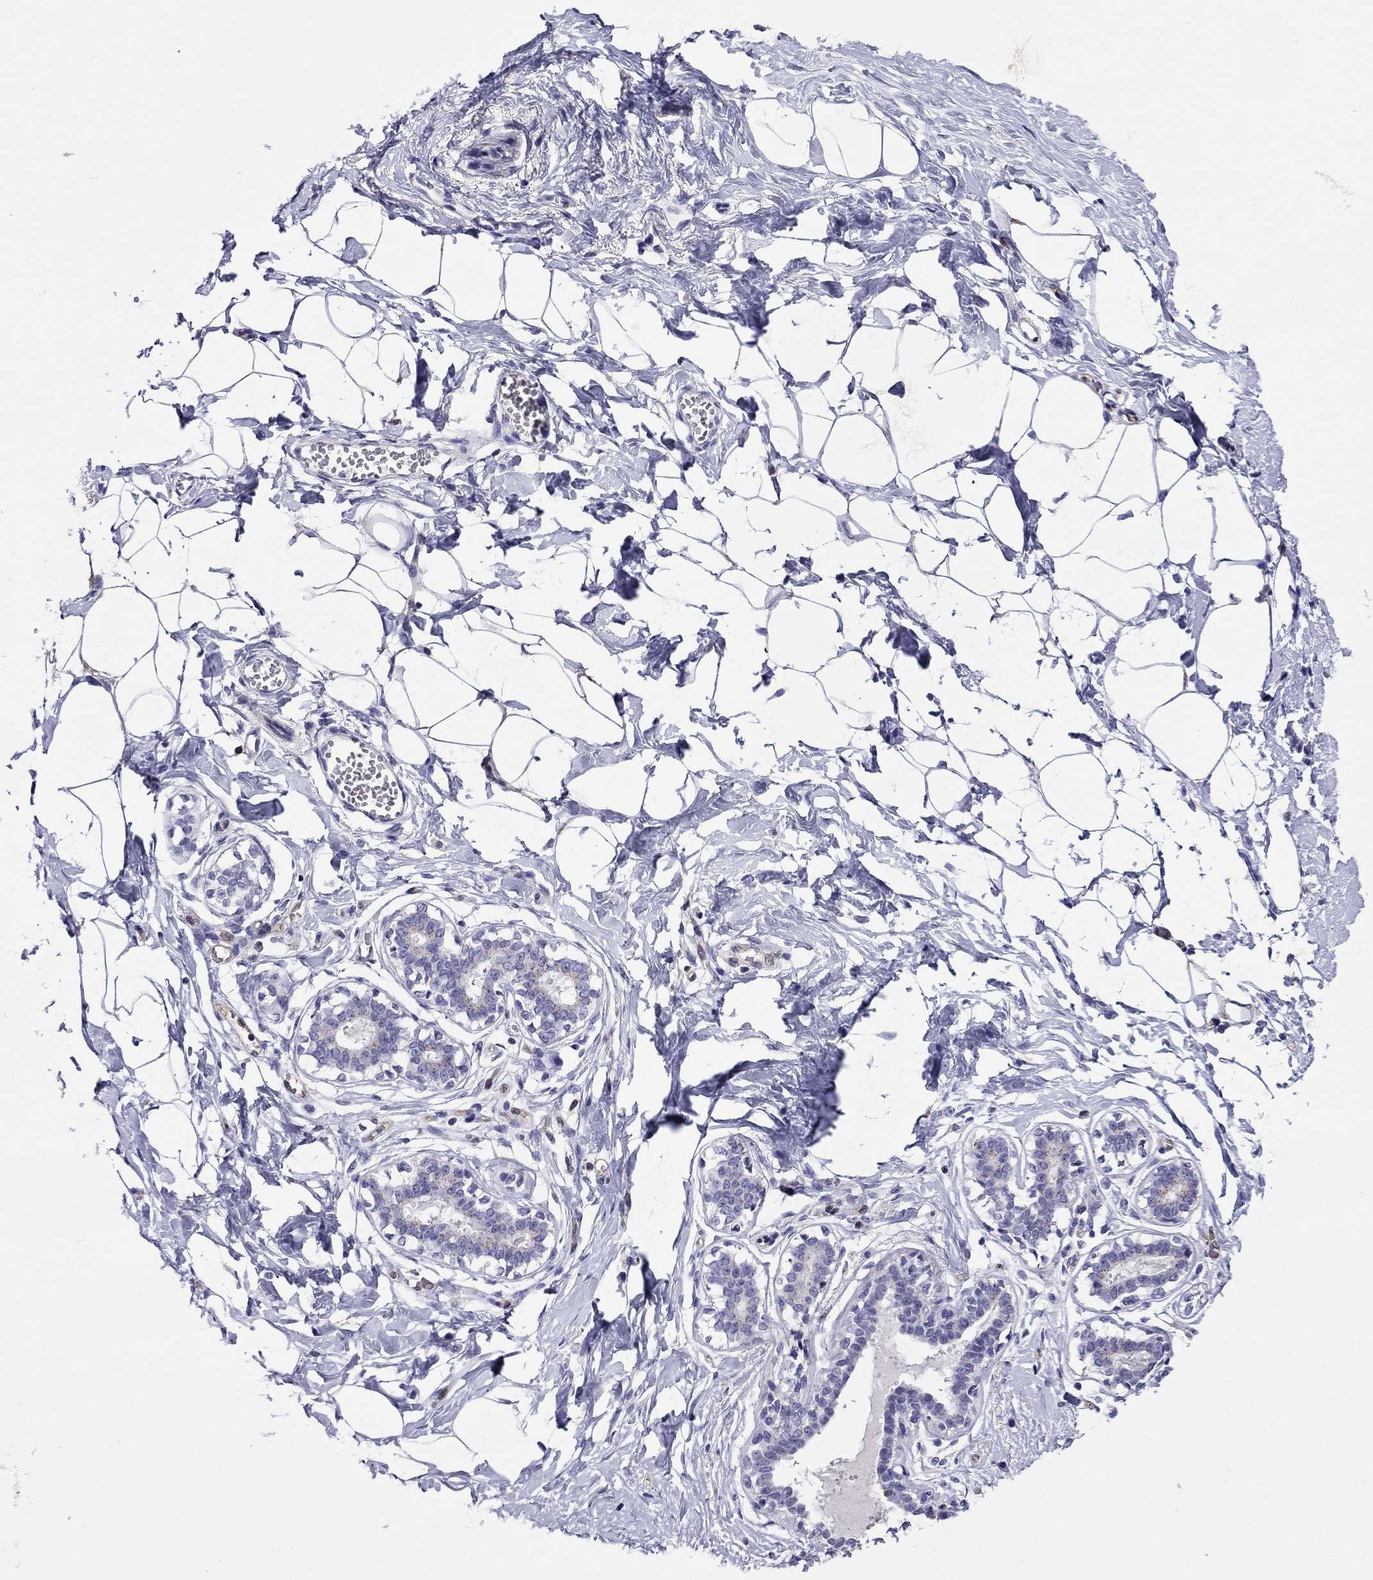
{"staining": {"intensity": "negative", "quantity": "none", "location": "none"}, "tissue": "breast", "cell_type": "Adipocytes", "image_type": "normal", "snomed": [{"axis": "morphology", "description": "Normal tissue, NOS"}, {"axis": "morphology", "description": "Lobular carcinoma, in situ"}, {"axis": "topography", "description": "Breast"}], "caption": "This is an immunohistochemistry (IHC) photomicrograph of unremarkable breast. There is no expression in adipocytes.", "gene": "SCG2", "patient": {"sex": "female", "age": 35}}